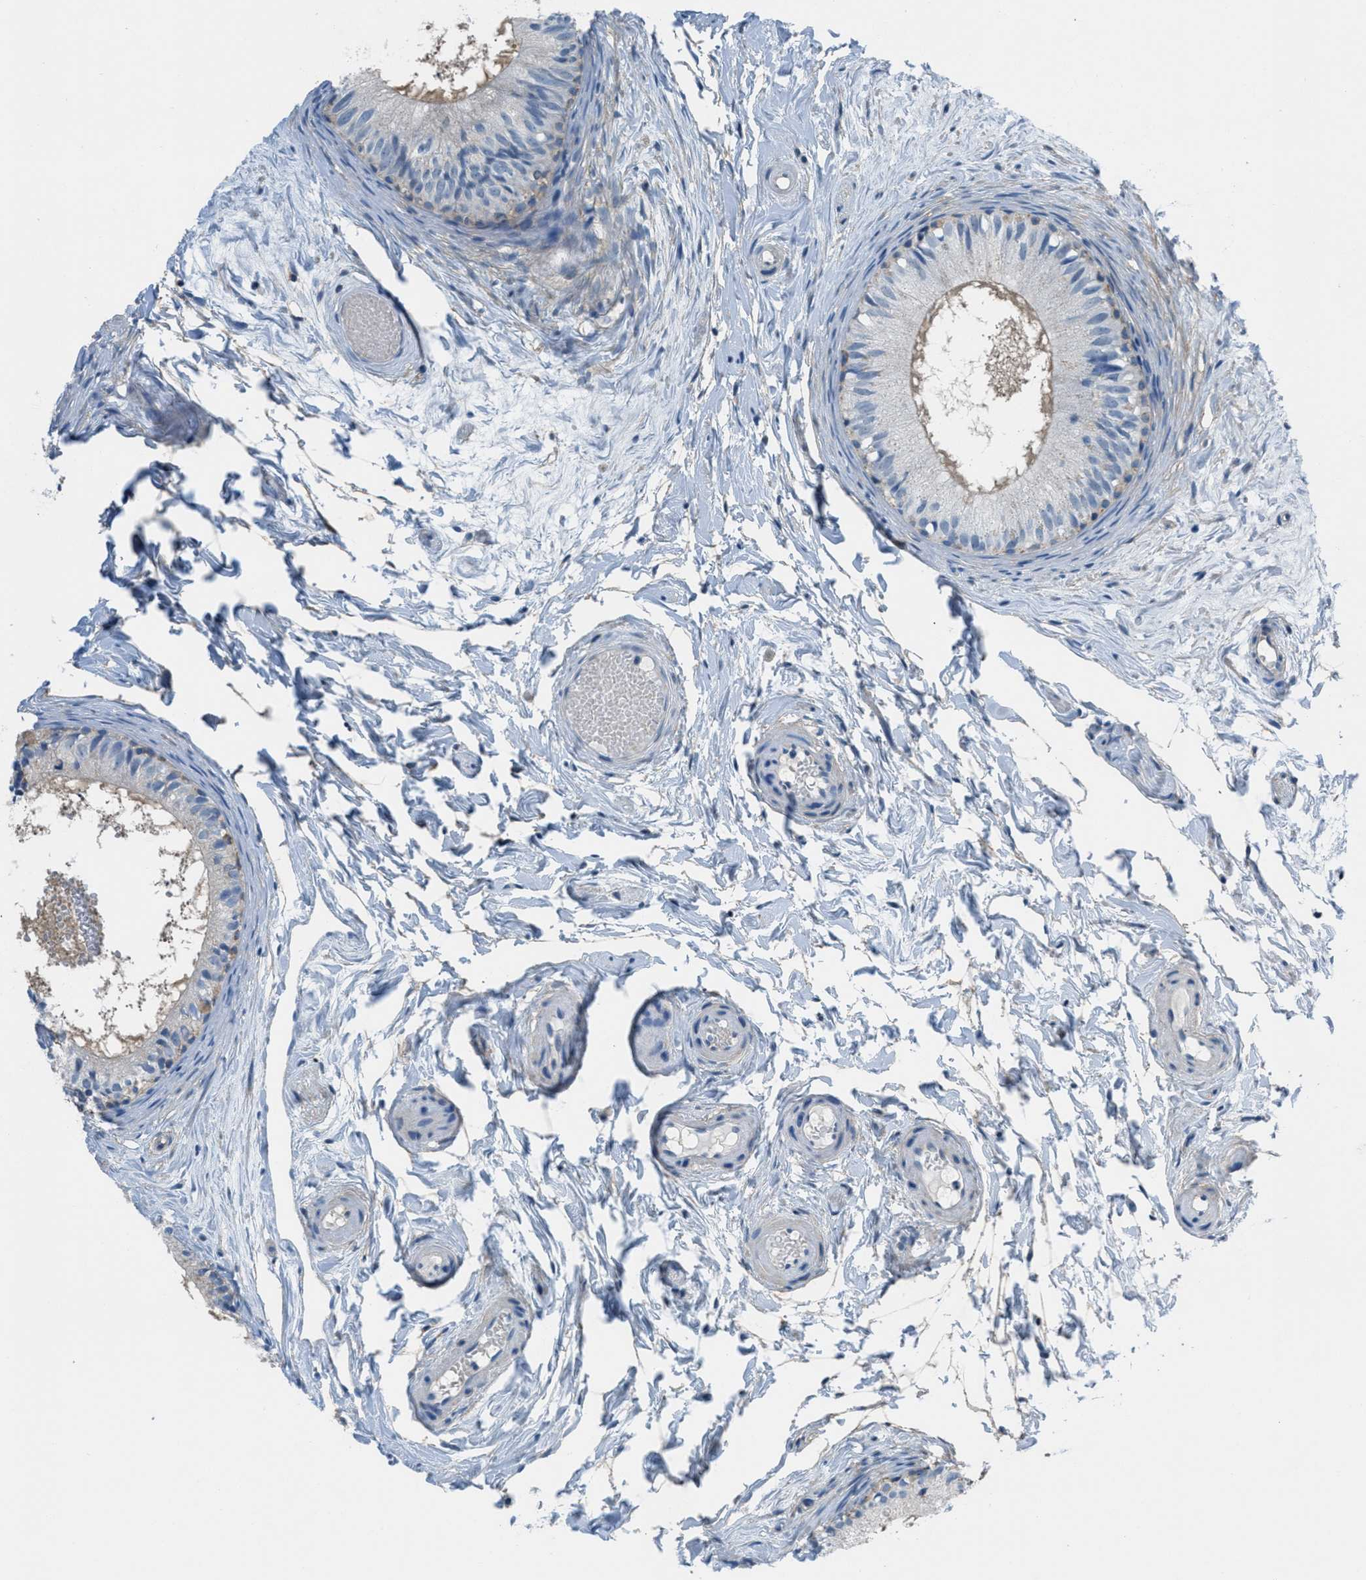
{"staining": {"intensity": "weak", "quantity": "25%-75%", "location": "cytoplasmic/membranous"}, "tissue": "epididymis", "cell_type": "Glandular cells", "image_type": "normal", "snomed": [{"axis": "morphology", "description": "Normal tissue, NOS"}, {"axis": "topography", "description": "Epididymis"}], "caption": "DAB immunohistochemical staining of unremarkable epididymis reveals weak cytoplasmic/membranous protein staining in approximately 25%-75% of glandular cells. The staining was performed using DAB (3,3'-diaminobenzidine) to visualize the protein expression in brown, while the nuclei were stained in blue with hematoxylin (Magnification: 20x).", "gene": "PIP5K1C", "patient": {"sex": "male", "age": 46}}